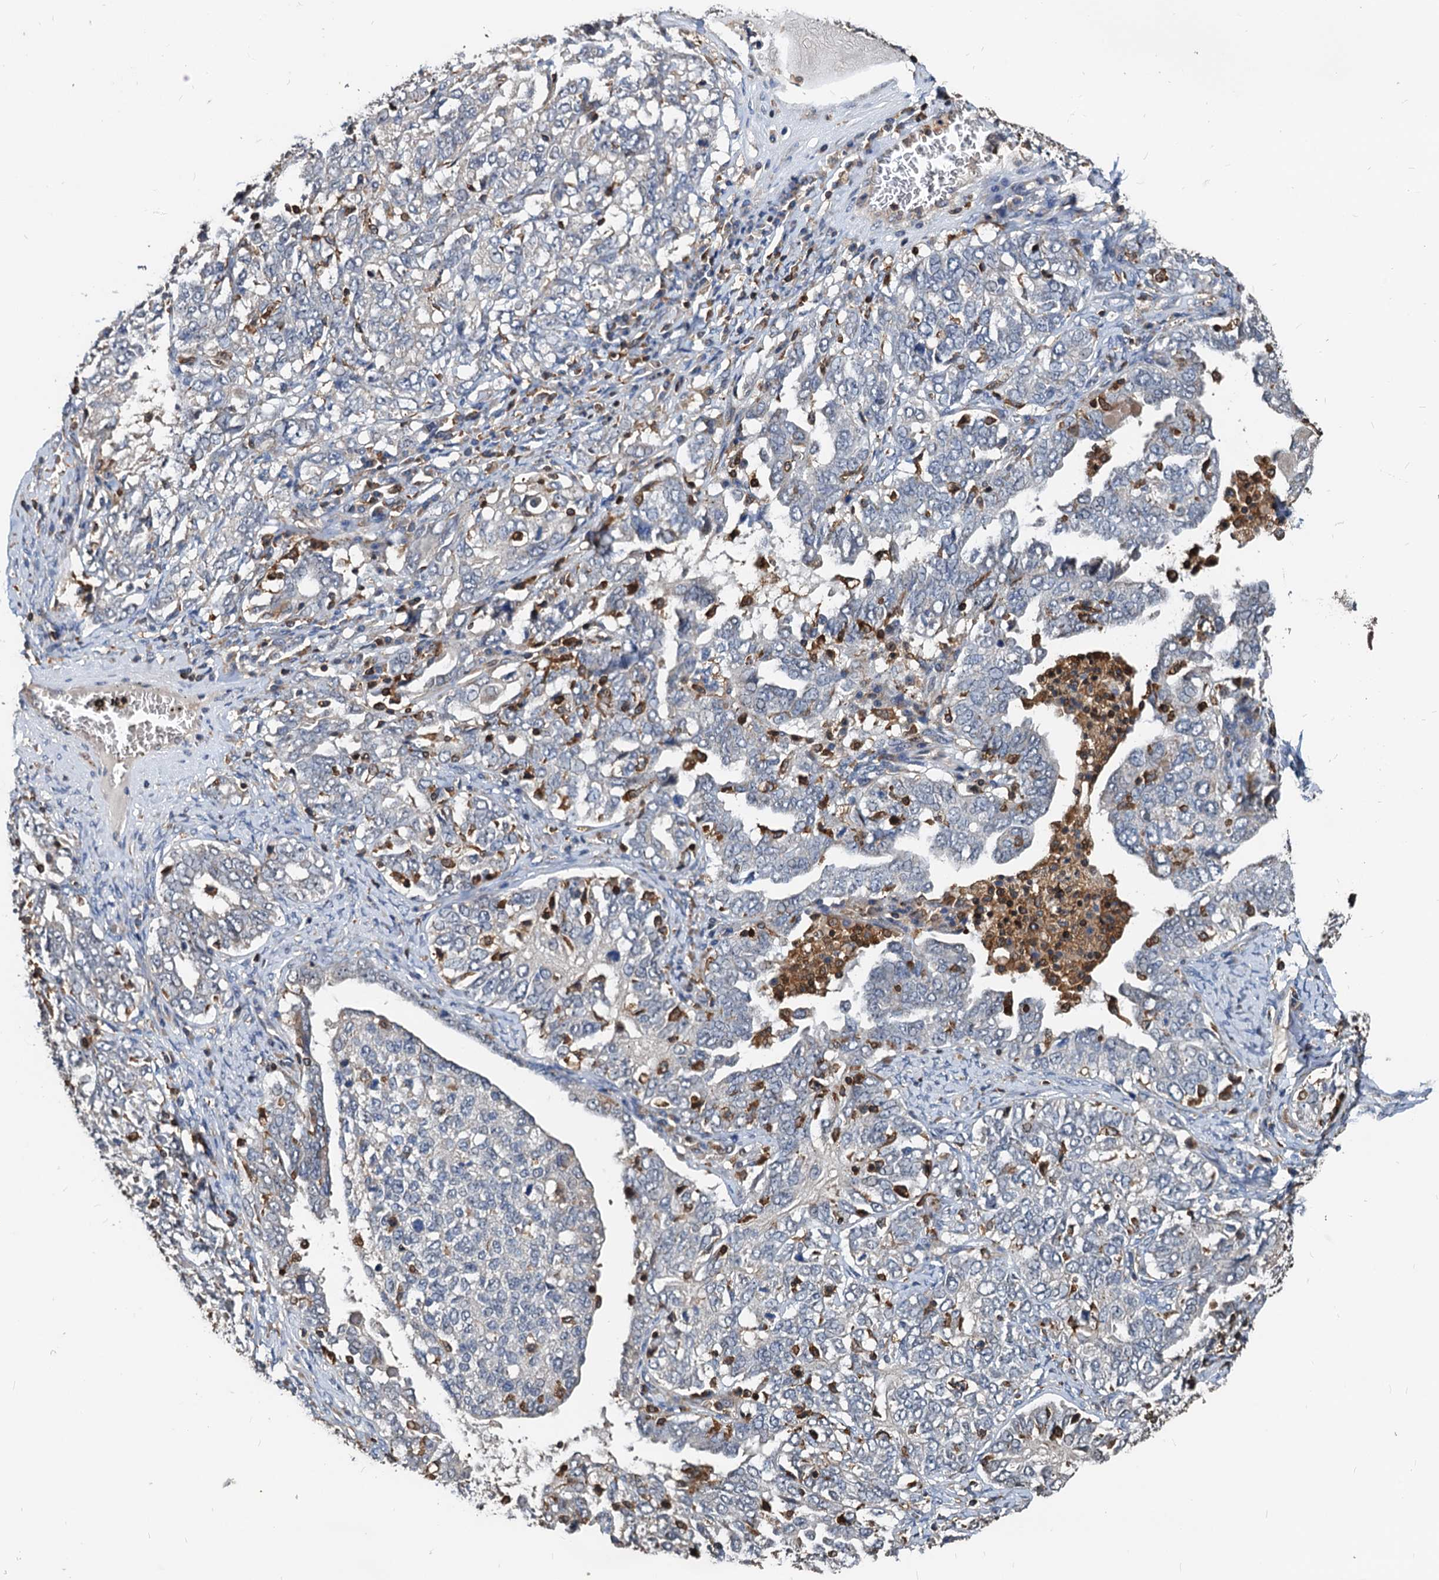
{"staining": {"intensity": "negative", "quantity": "none", "location": "none"}, "tissue": "ovarian cancer", "cell_type": "Tumor cells", "image_type": "cancer", "snomed": [{"axis": "morphology", "description": "Carcinoma, endometroid"}, {"axis": "topography", "description": "Ovary"}], "caption": "Immunohistochemical staining of ovarian cancer (endometroid carcinoma) exhibits no significant expression in tumor cells. (Stains: DAB immunohistochemistry (IHC) with hematoxylin counter stain, Microscopy: brightfield microscopy at high magnification).", "gene": "LCP2", "patient": {"sex": "female", "age": 62}}